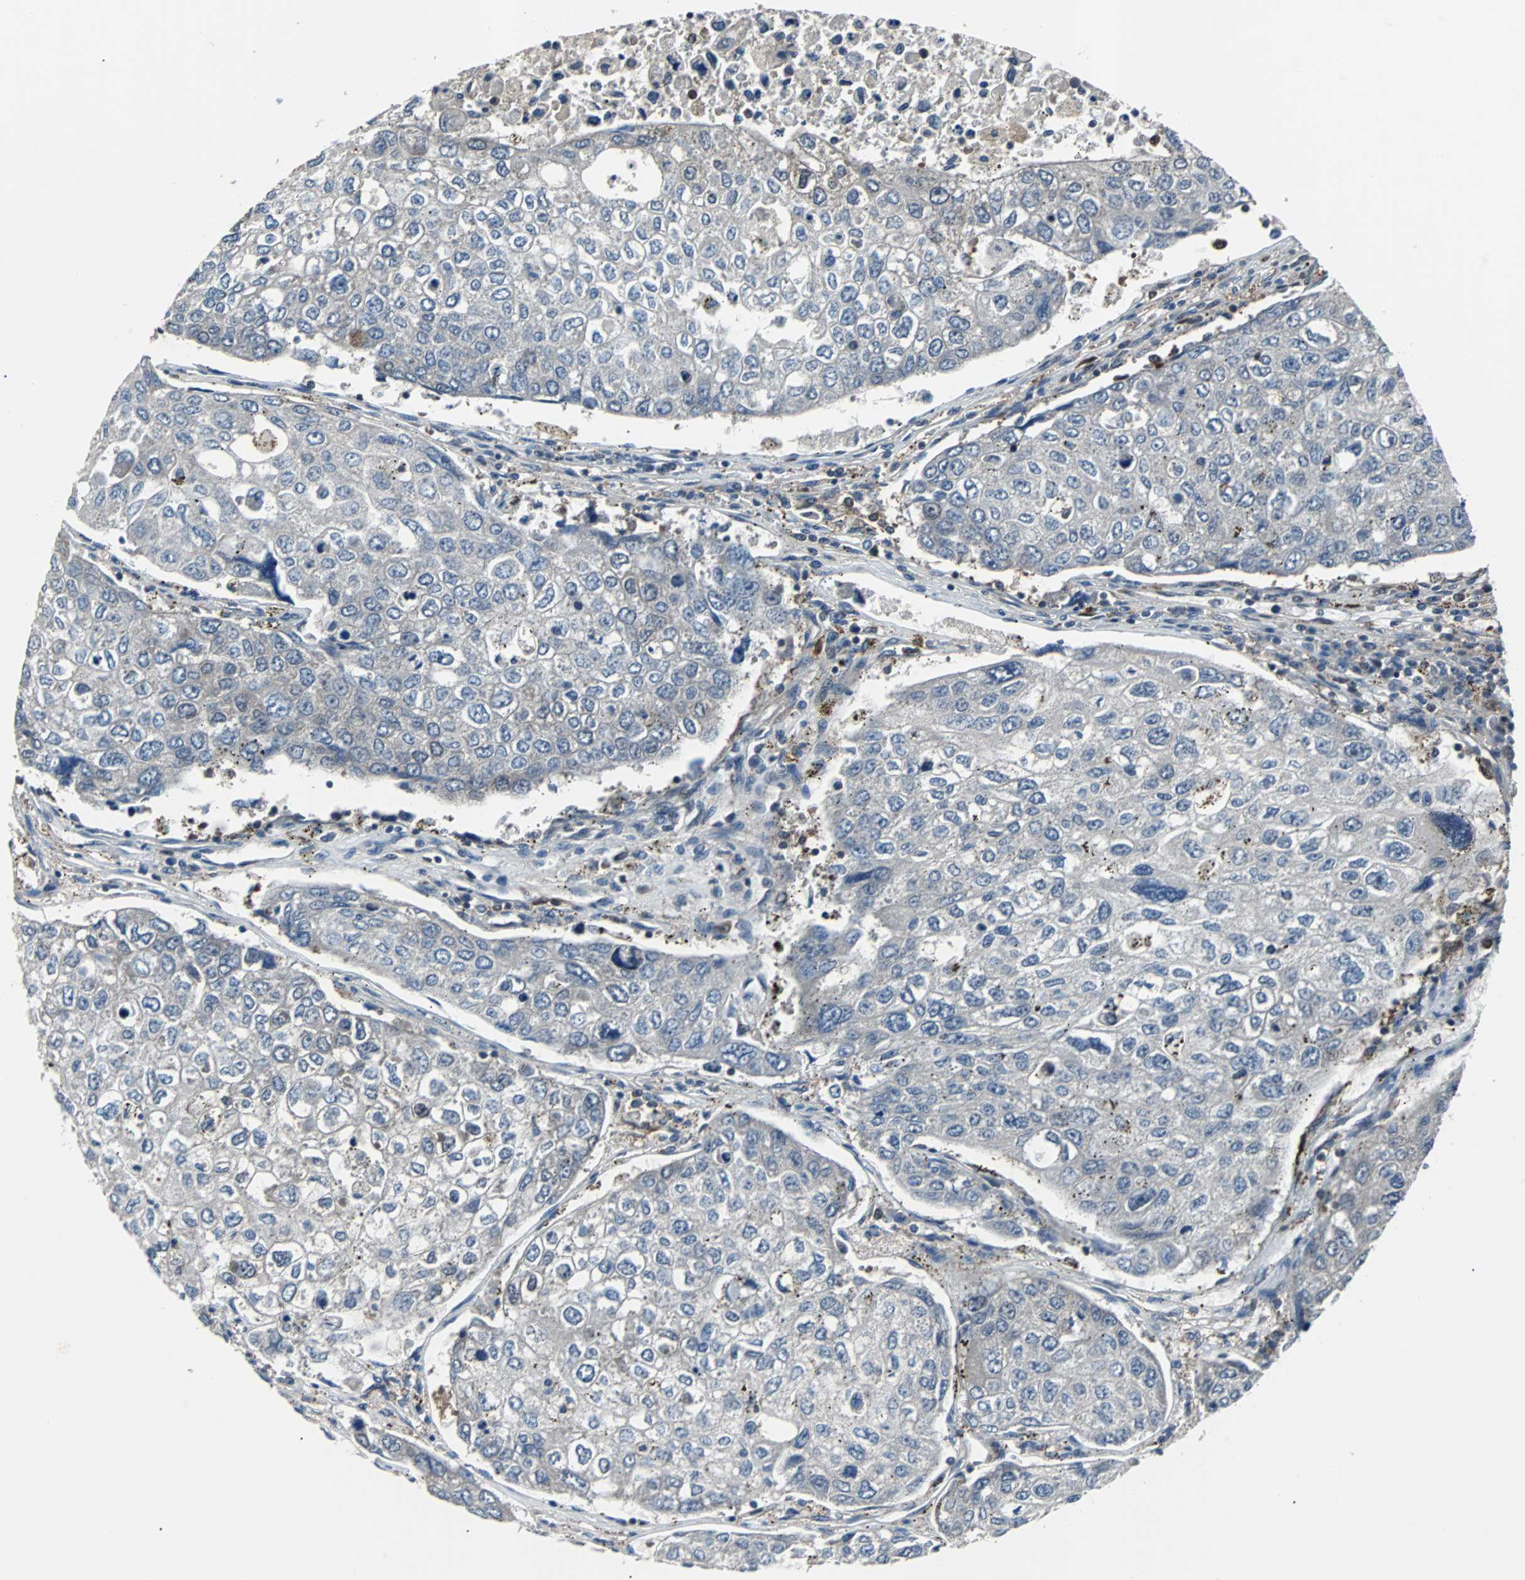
{"staining": {"intensity": "moderate", "quantity": ">75%", "location": "cytoplasmic/membranous"}, "tissue": "urothelial cancer", "cell_type": "Tumor cells", "image_type": "cancer", "snomed": [{"axis": "morphology", "description": "Urothelial carcinoma, High grade"}, {"axis": "topography", "description": "Lymph node"}, {"axis": "topography", "description": "Urinary bladder"}], "caption": "This is an image of IHC staining of urothelial carcinoma (high-grade), which shows moderate positivity in the cytoplasmic/membranous of tumor cells.", "gene": "PAK1", "patient": {"sex": "male", "age": 51}}